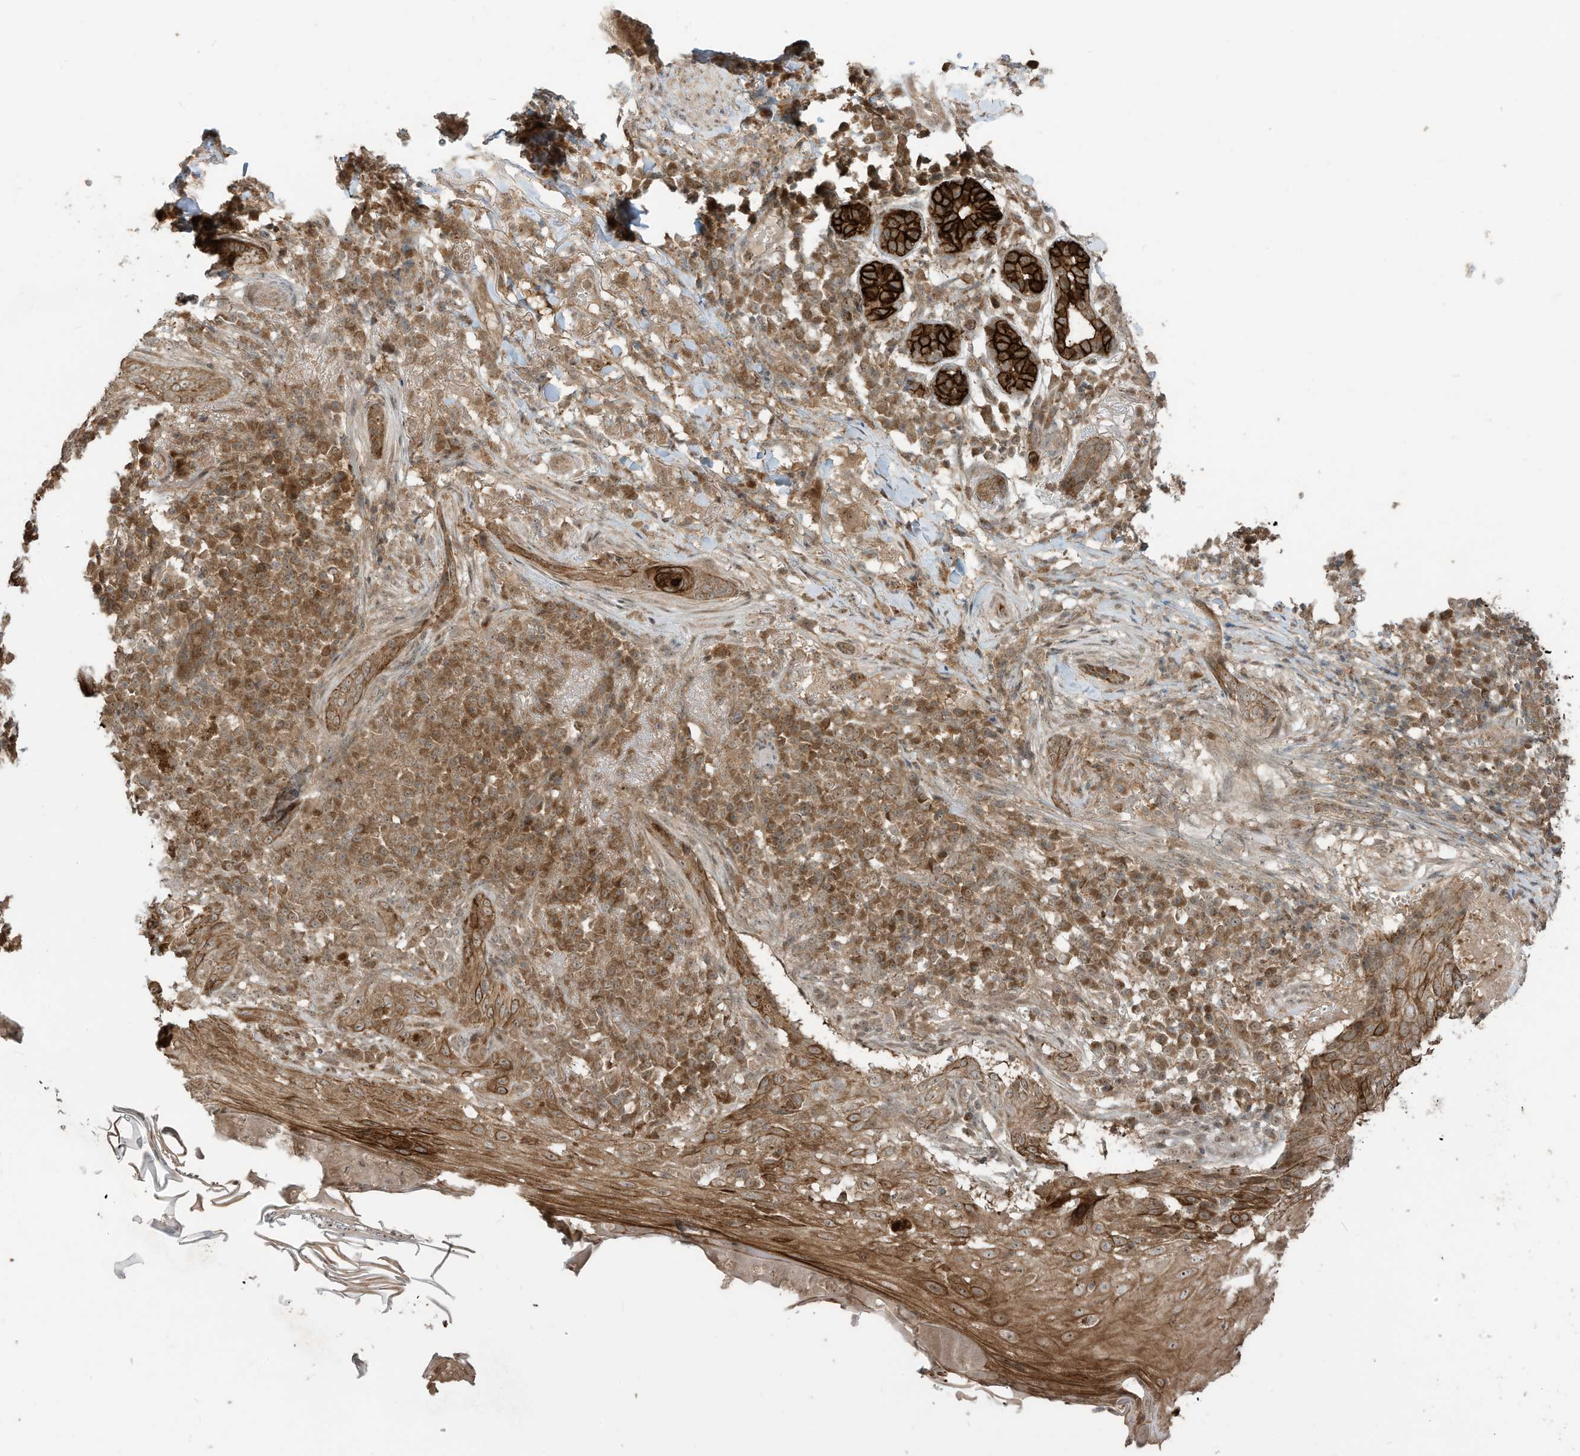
{"staining": {"intensity": "moderate", "quantity": ">75%", "location": "cytoplasmic/membranous"}, "tissue": "skin cancer", "cell_type": "Tumor cells", "image_type": "cancer", "snomed": [{"axis": "morphology", "description": "Basal cell carcinoma"}, {"axis": "topography", "description": "Skin"}], "caption": "Immunohistochemical staining of skin basal cell carcinoma demonstrates medium levels of moderate cytoplasmic/membranous protein positivity in about >75% of tumor cells.", "gene": "CARF", "patient": {"sex": "male", "age": 85}}